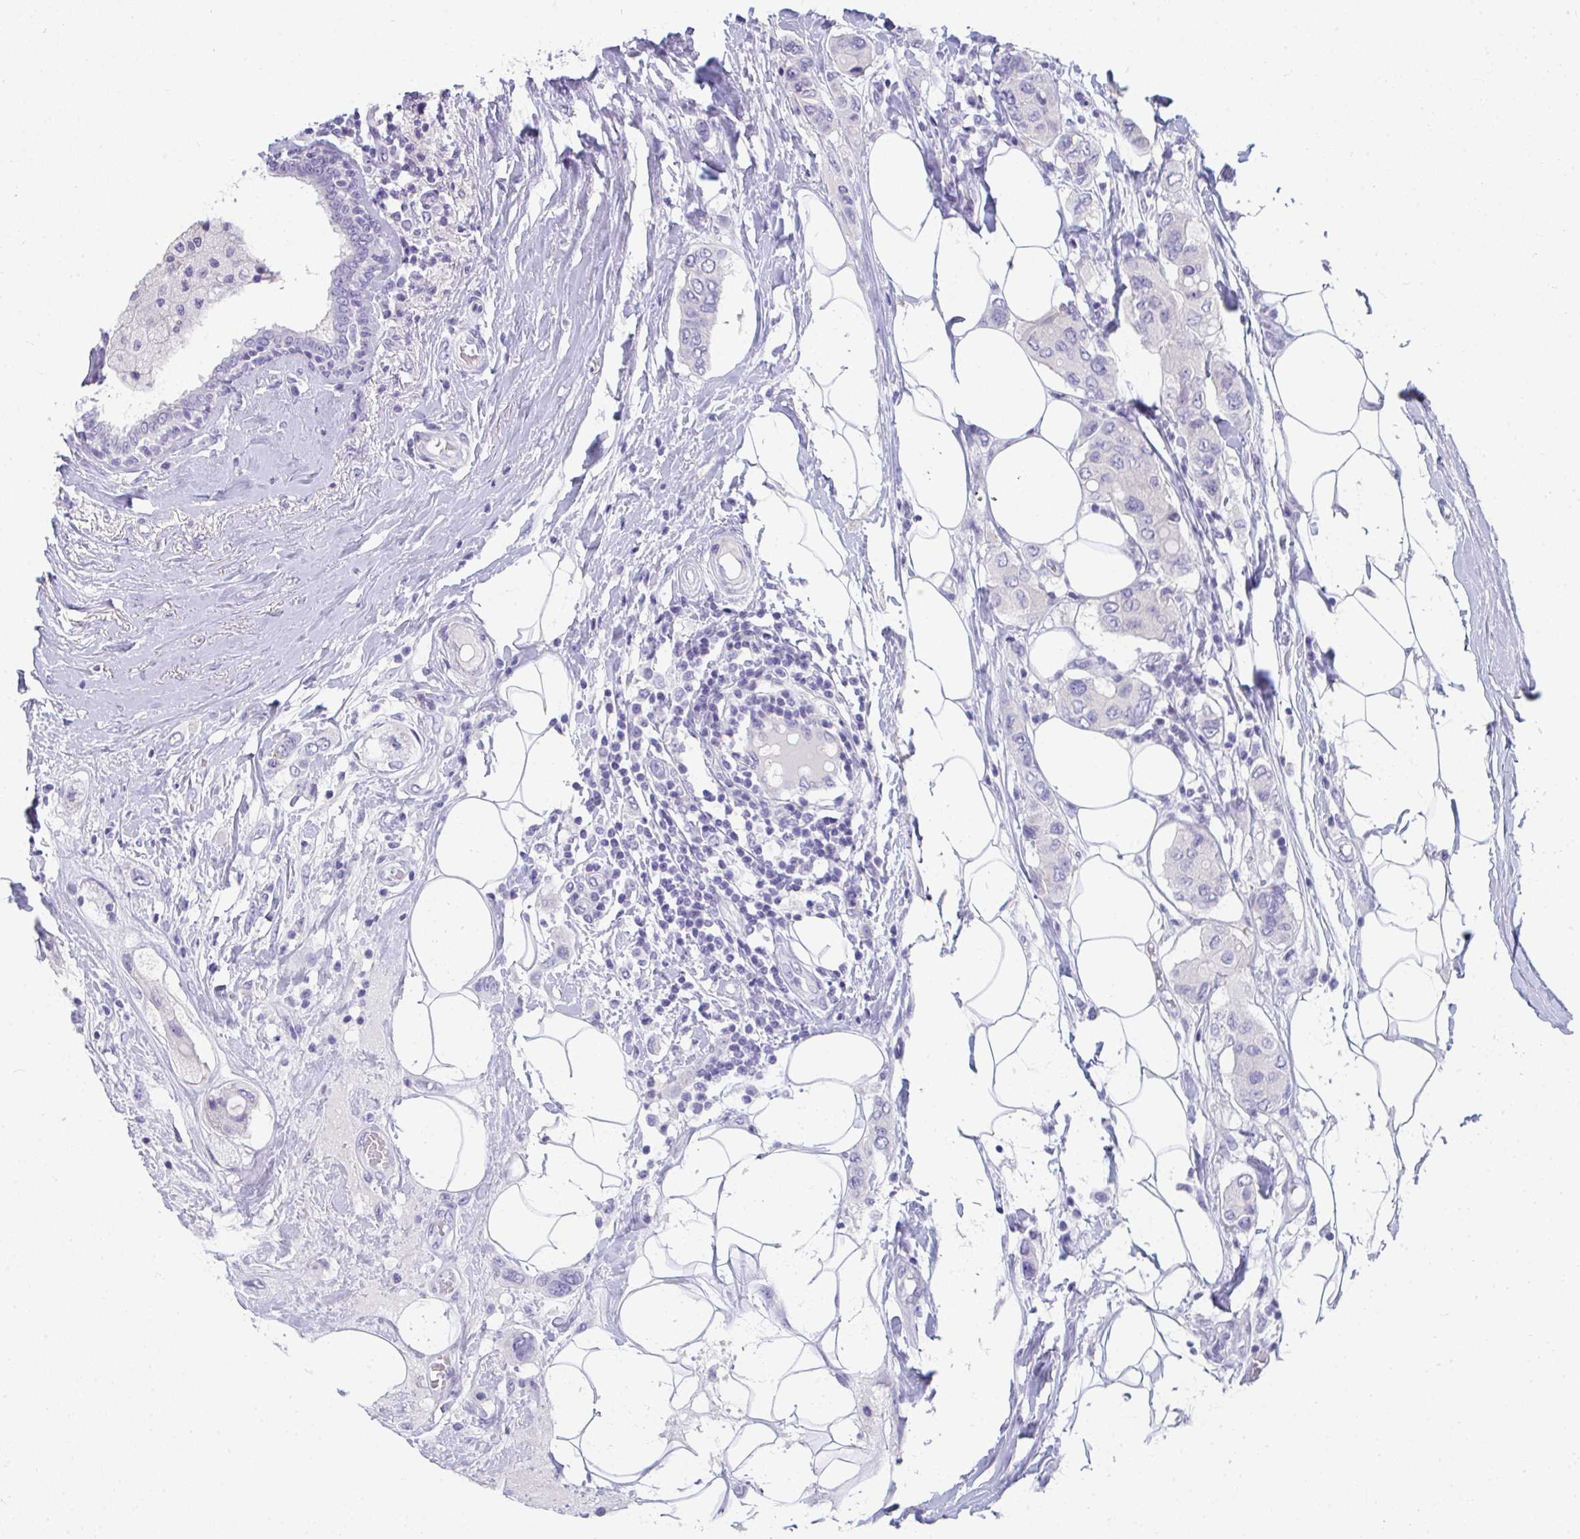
{"staining": {"intensity": "negative", "quantity": "none", "location": "none"}, "tissue": "breast cancer", "cell_type": "Tumor cells", "image_type": "cancer", "snomed": [{"axis": "morphology", "description": "Lobular carcinoma"}, {"axis": "topography", "description": "Breast"}], "caption": "DAB immunohistochemical staining of breast lobular carcinoma demonstrates no significant staining in tumor cells.", "gene": "TTC30B", "patient": {"sex": "female", "age": 51}}